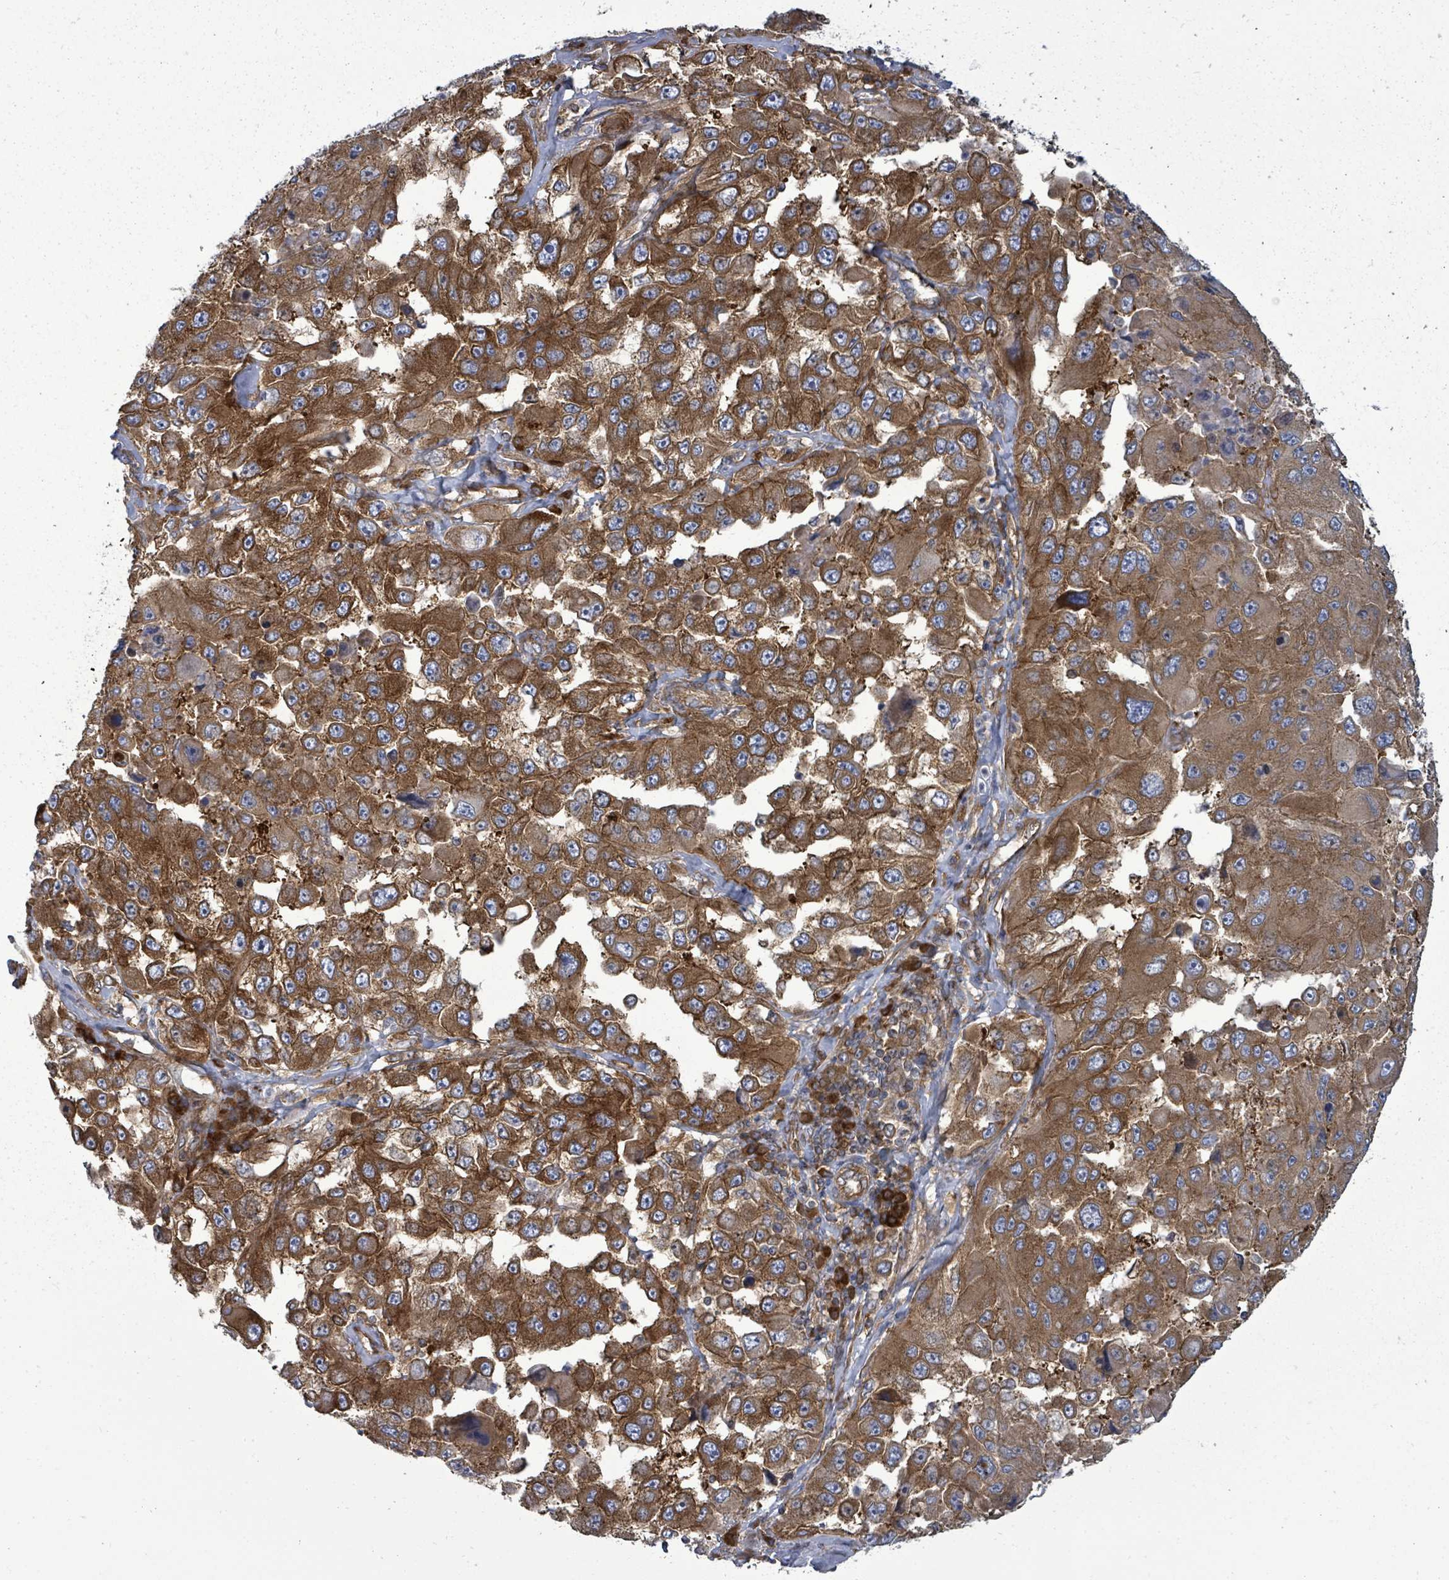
{"staining": {"intensity": "moderate", "quantity": ">75%", "location": "cytoplasmic/membranous"}, "tissue": "melanoma", "cell_type": "Tumor cells", "image_type": "cancer", "snomed": [{"axis": "morphology", "description": "Malignant melanoma, Metastatic site"}, {"axis": "topography", "description": "Lymph node"}], "caption": "Malignant melanoma (metastatic site) tissue exhibits moderate cytoplasmic/membranous positivity in approximately >75% of tumor cells, visualized by immunohistochemistry. The protein is shown in brown color, while the nuclei are stained blue.", "gene": "EIF3C", "patient": {"sex": "male", "age": 62}}